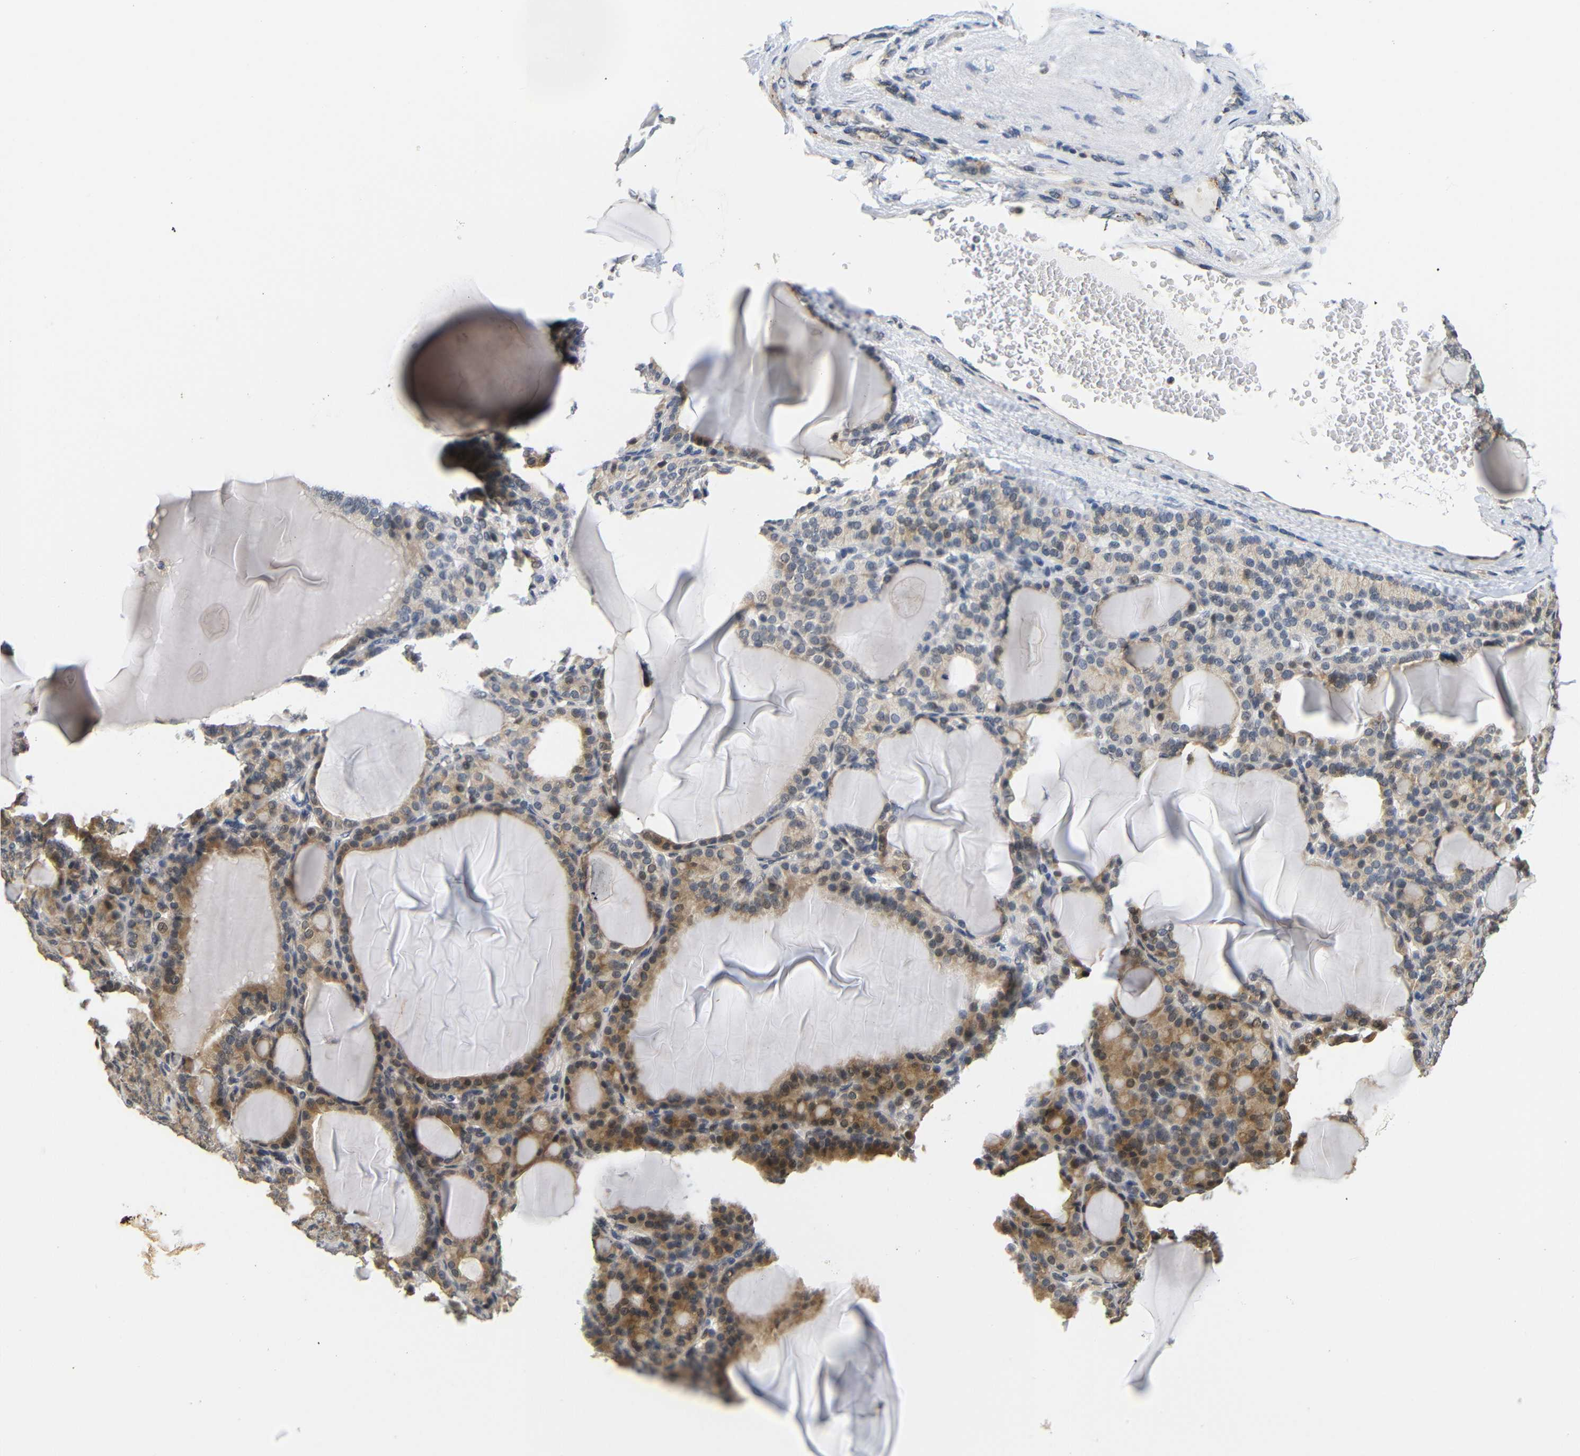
{"staining": {"intensity": "moderate", "quantity": ">75%", "location": "cytoplasmic/membranous"}, "tissue": "thyroid gland", "cell_type": "Glandular cells", "image_type": "normal", "snomed": [{"axis": "morphology", "description": "Normal tissue, NOS"}, {"axis": "topography", "description": "Thyroid gland"}], "caption": "Protein staining by immunohistochemistry (IHC) reveals moderate cytoplasmic/membranous expression in about >75% of glandular cells in unremarkable thyroid gland. Nuclei are stained in blue.", "gene": "GJA5", "patient": {"sex": "female", "age": 28}}